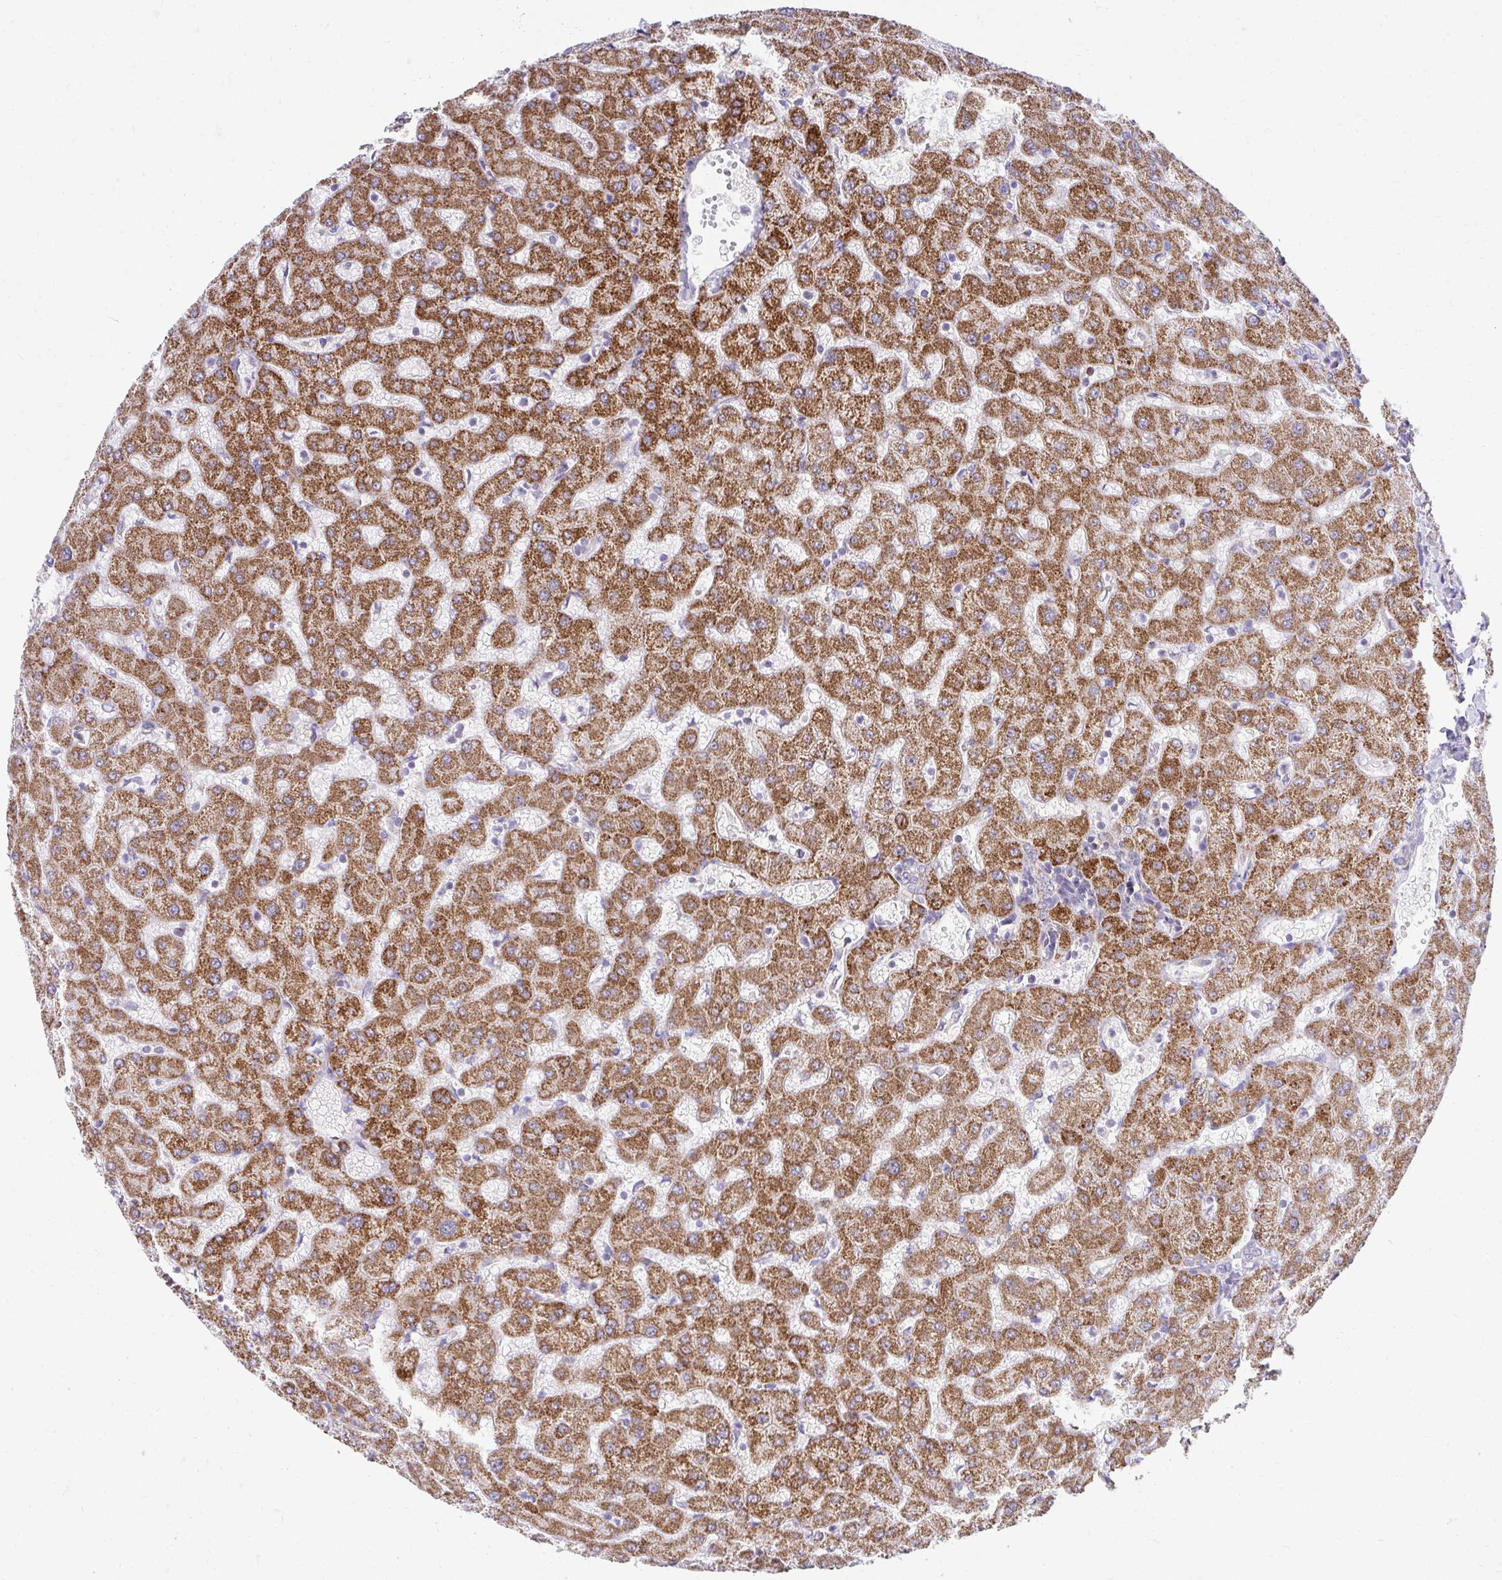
{"staining": {"intensity": "negative", "quantity": "none", "location": "none"}, "tissue": "liver", "cell_type": "Cholangiocytes", "image_type": "normal", "snomed": [{"axis": "morphology", "description": "Normal tissue, NOS"}, {"axis": "topography", "description": "Liver"}], "caption": "The photomicrograph demonstrates no staining of cholangiocytes in benign liver. Nuclei are stained in blue.", "gene": "PRRG3", "patient": {"sex": "female", "age": 63}}